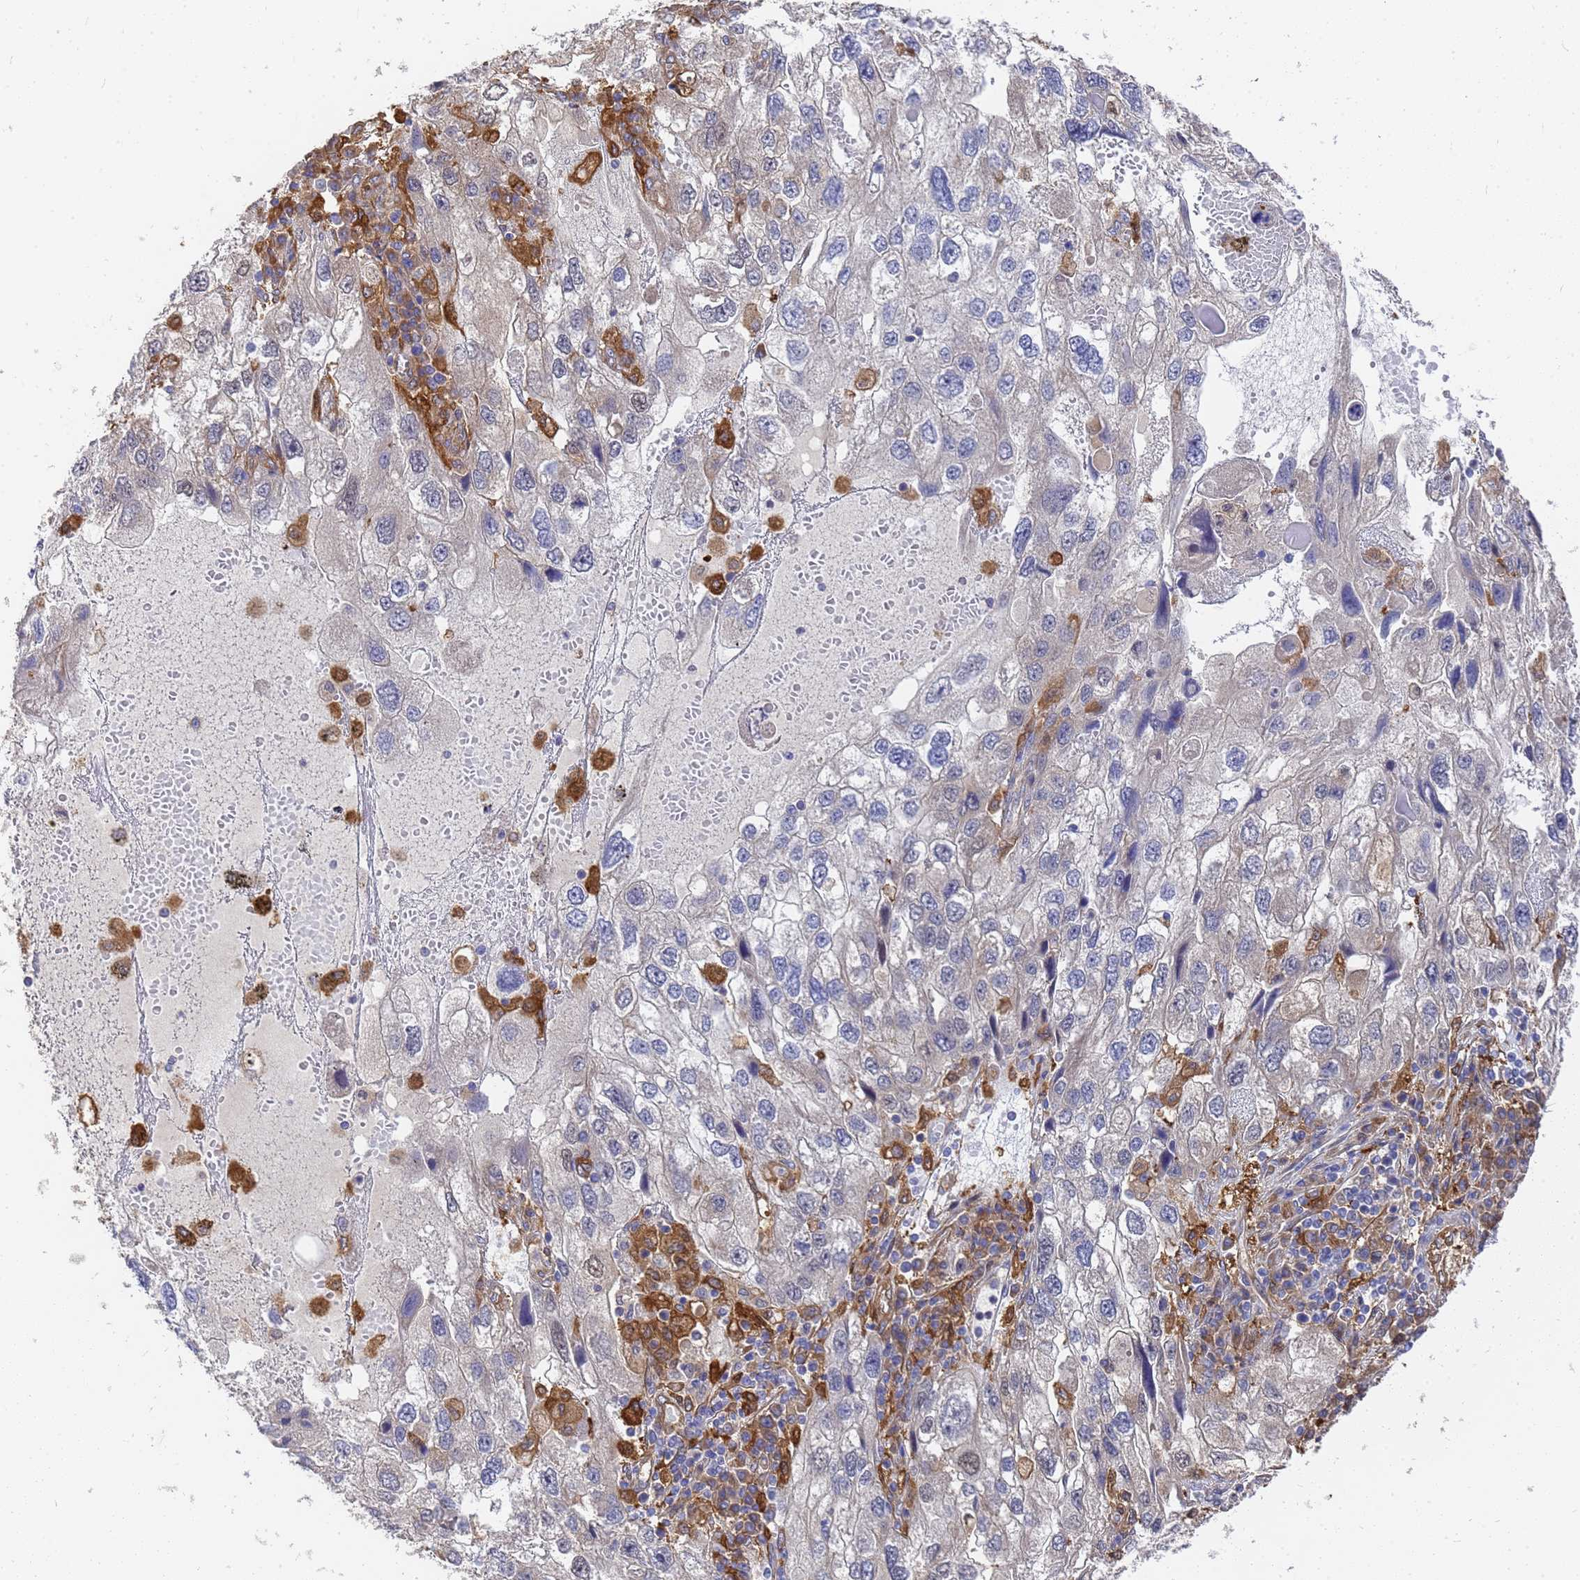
{"staining": {"intensity": "weak", "quantity": "<25%", "location": "cytoplasmic/membranous"}, "tissue": "endometrial cancer", "cell_type": "Tumor cells", "image_type": "cancer", "snomed": [{"axis": "morphology", "description": "Adenocarcinoma, NOS"}, {"axis": "topography", "description": "Endometrium"}], "caption": "Photomicrograph shows no protein positivity in tumor cells of endometrial cancer tissue.", "gene": "SLC35E2B", "patient": {"sex": "female", "age": 49}}